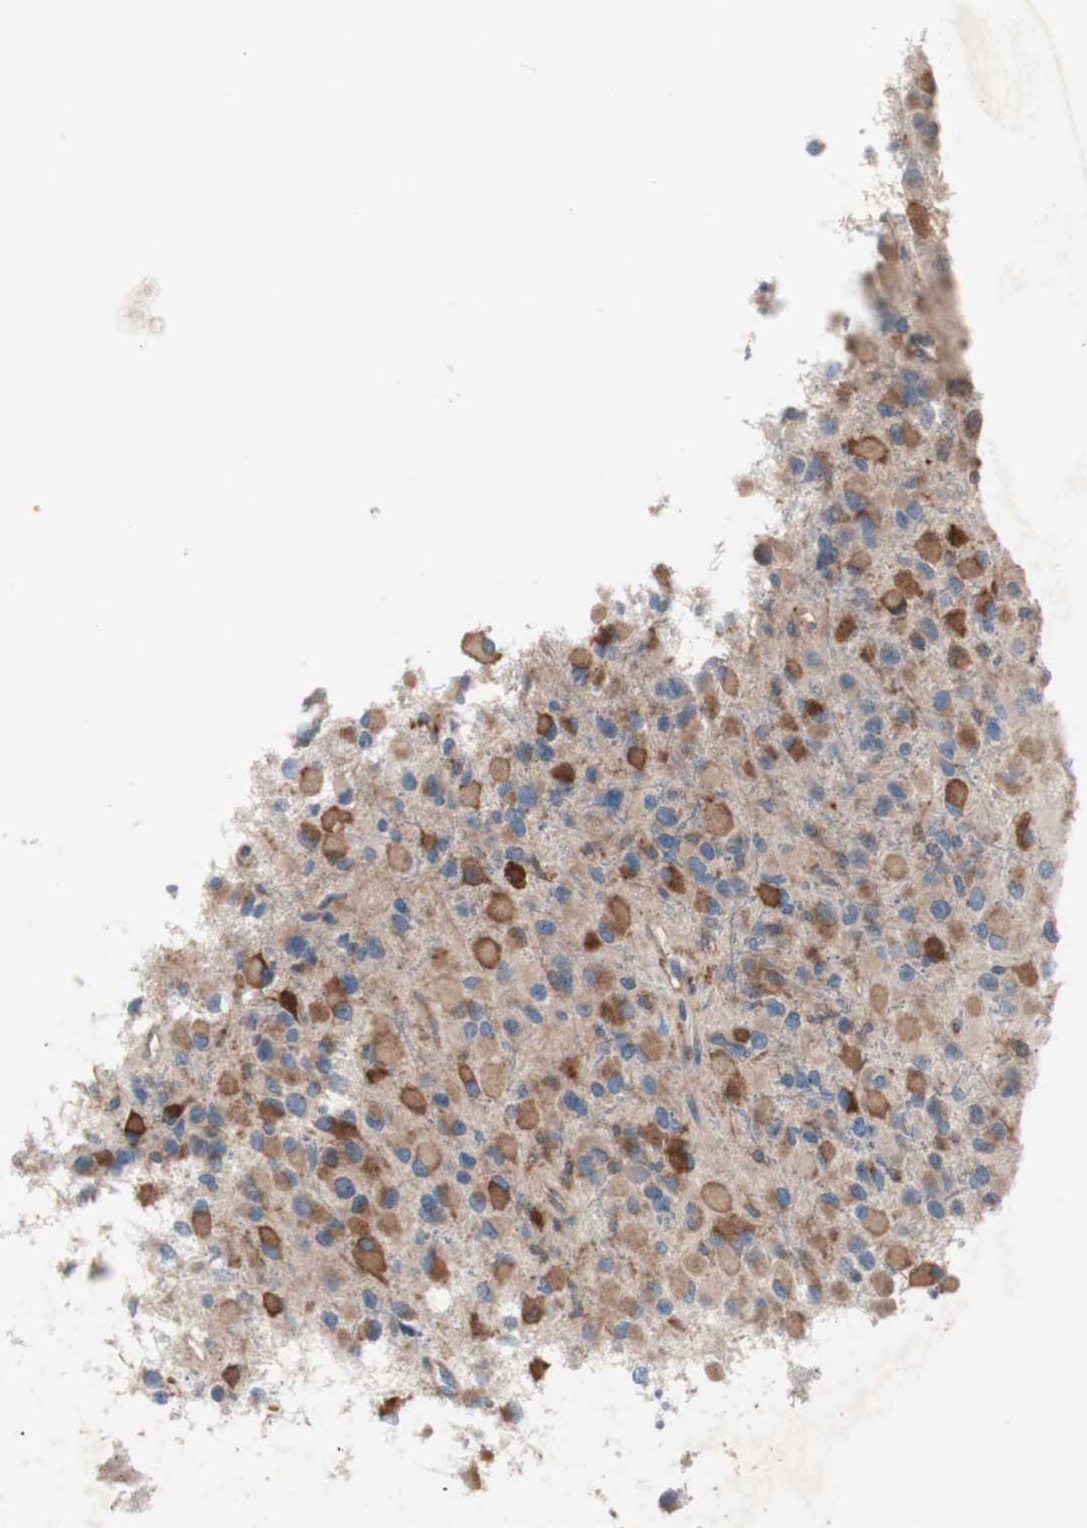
{"staining": {"intensity": "moderate", "quantity": ">75%", "location": "cytoplasmic/membranous"}, "tissue": "glioma", "cell_type": "Tumor cells", "image_type": "cancer", "snomed": [{"axis": "morphology", "description": "Glioma, malignant, Low grade"}, {"axis": "topography", "description": "Brain"}], "caption": "Immunohistochemical staining of human glioma displays medium levels of moderate cytoplasmic/membranous protein positivity in approximately >75% of tumor cells. Using DAB (brown) and hematoxylin (blue) stains, captured at high magnification using brightfield microscopy.", "gene": "STAB1", "patient": {"sex": "male", "age": 42}}